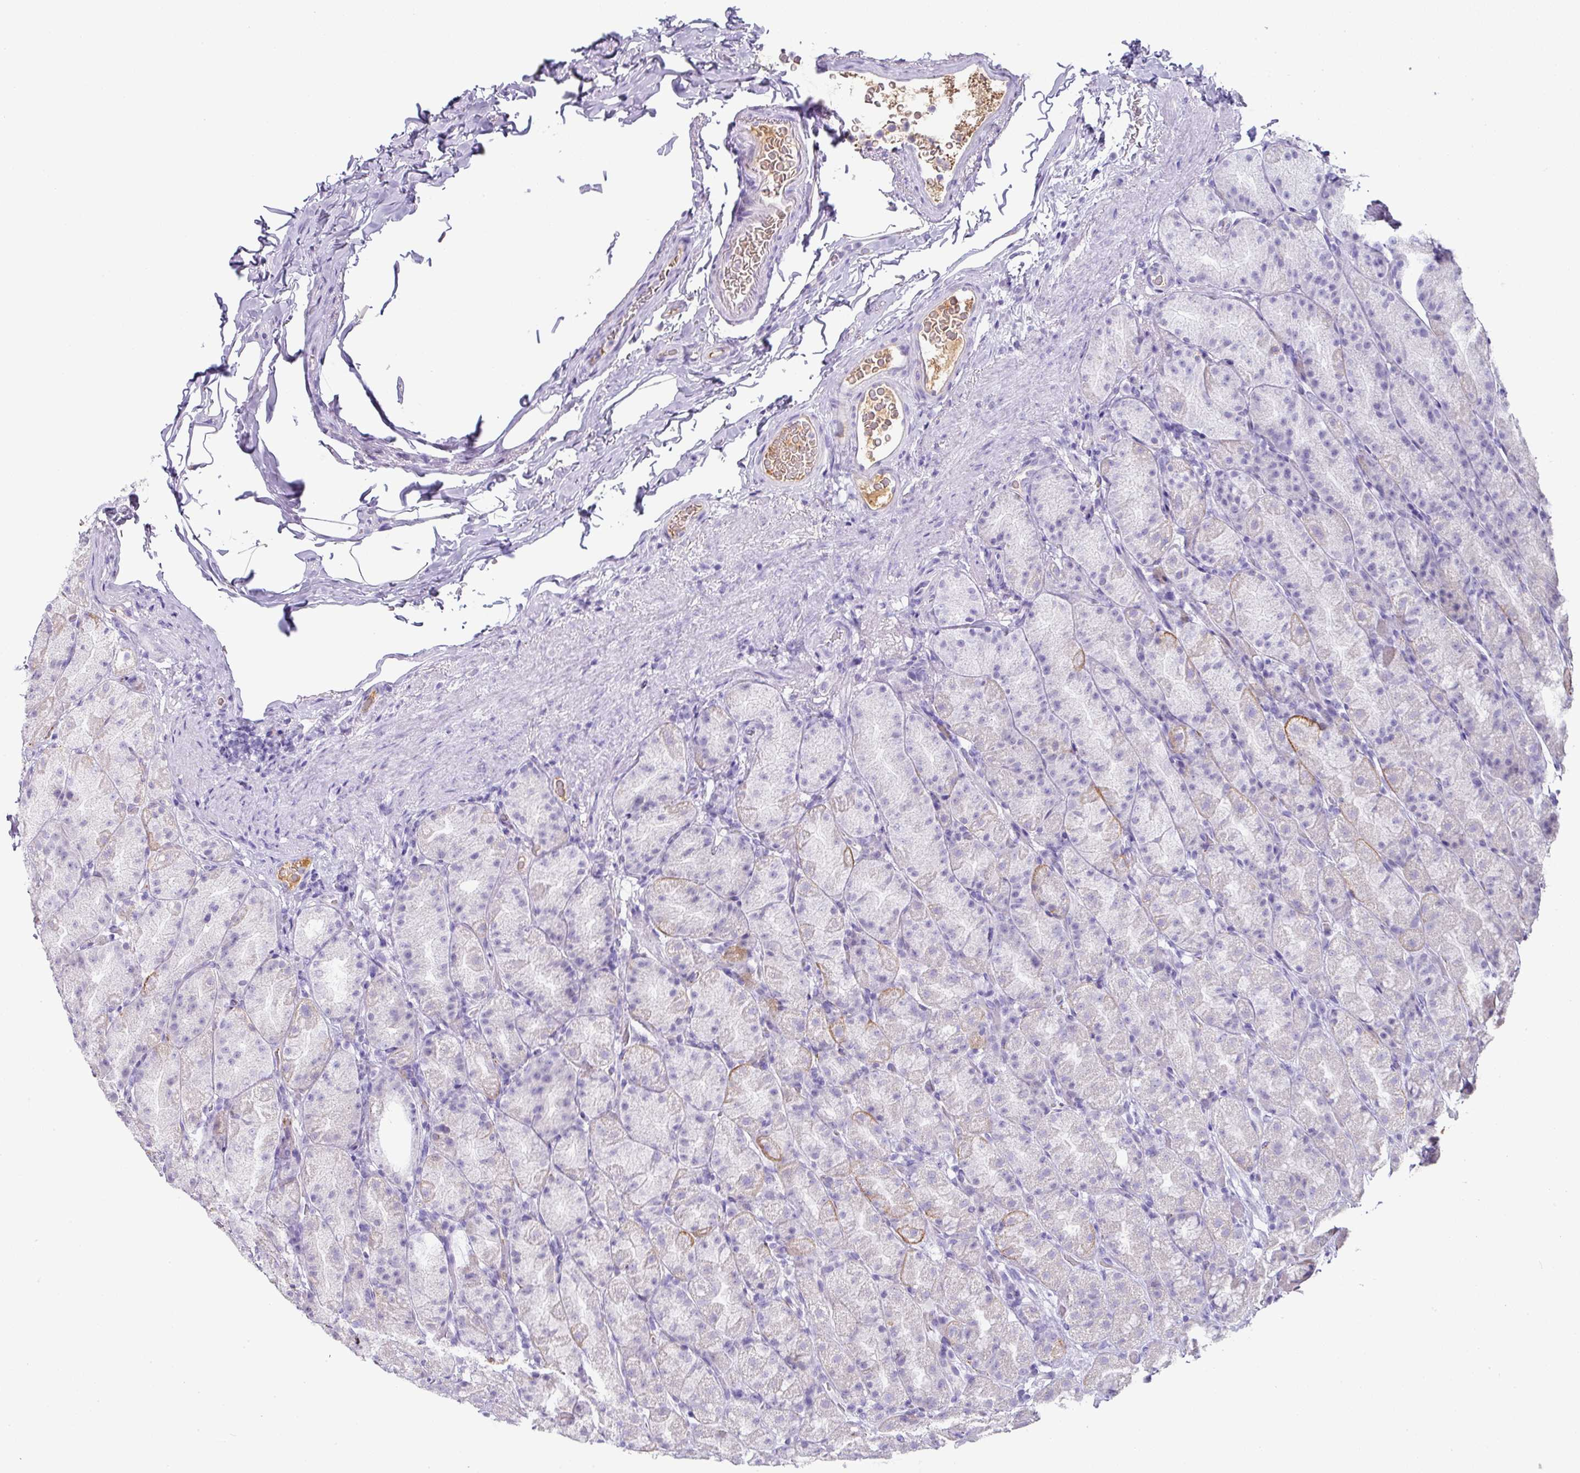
{"staining": {"intensity": "moderate", "quantity": "<25%", "location": "cytoplasmic/membranous"}, "tissue": "stomach", "cell_type": "Glandular cells", "image_type": "normal", "snomed": [{"axis": "morphology", "description": "Normal tissue, NOS"}, {"axis": "topography", "description": "Stomach, upper"}, {"axis": "topography", "description": "Stomach"}], "caption": "Immunohistochemistry (IHC) staining of benign stomach, which displays low levels of moderate cytoplasmic/membranous expression in about <25% of glandular cells indicating moderate cytoplasmic/membranous protein expression. The staining was performed using DAB (brown) for protein detection and nuclei were counterstained in hematoxylin (blue).", "gene": "FGF17", "patient": {"sex": "male", "age": 68}}